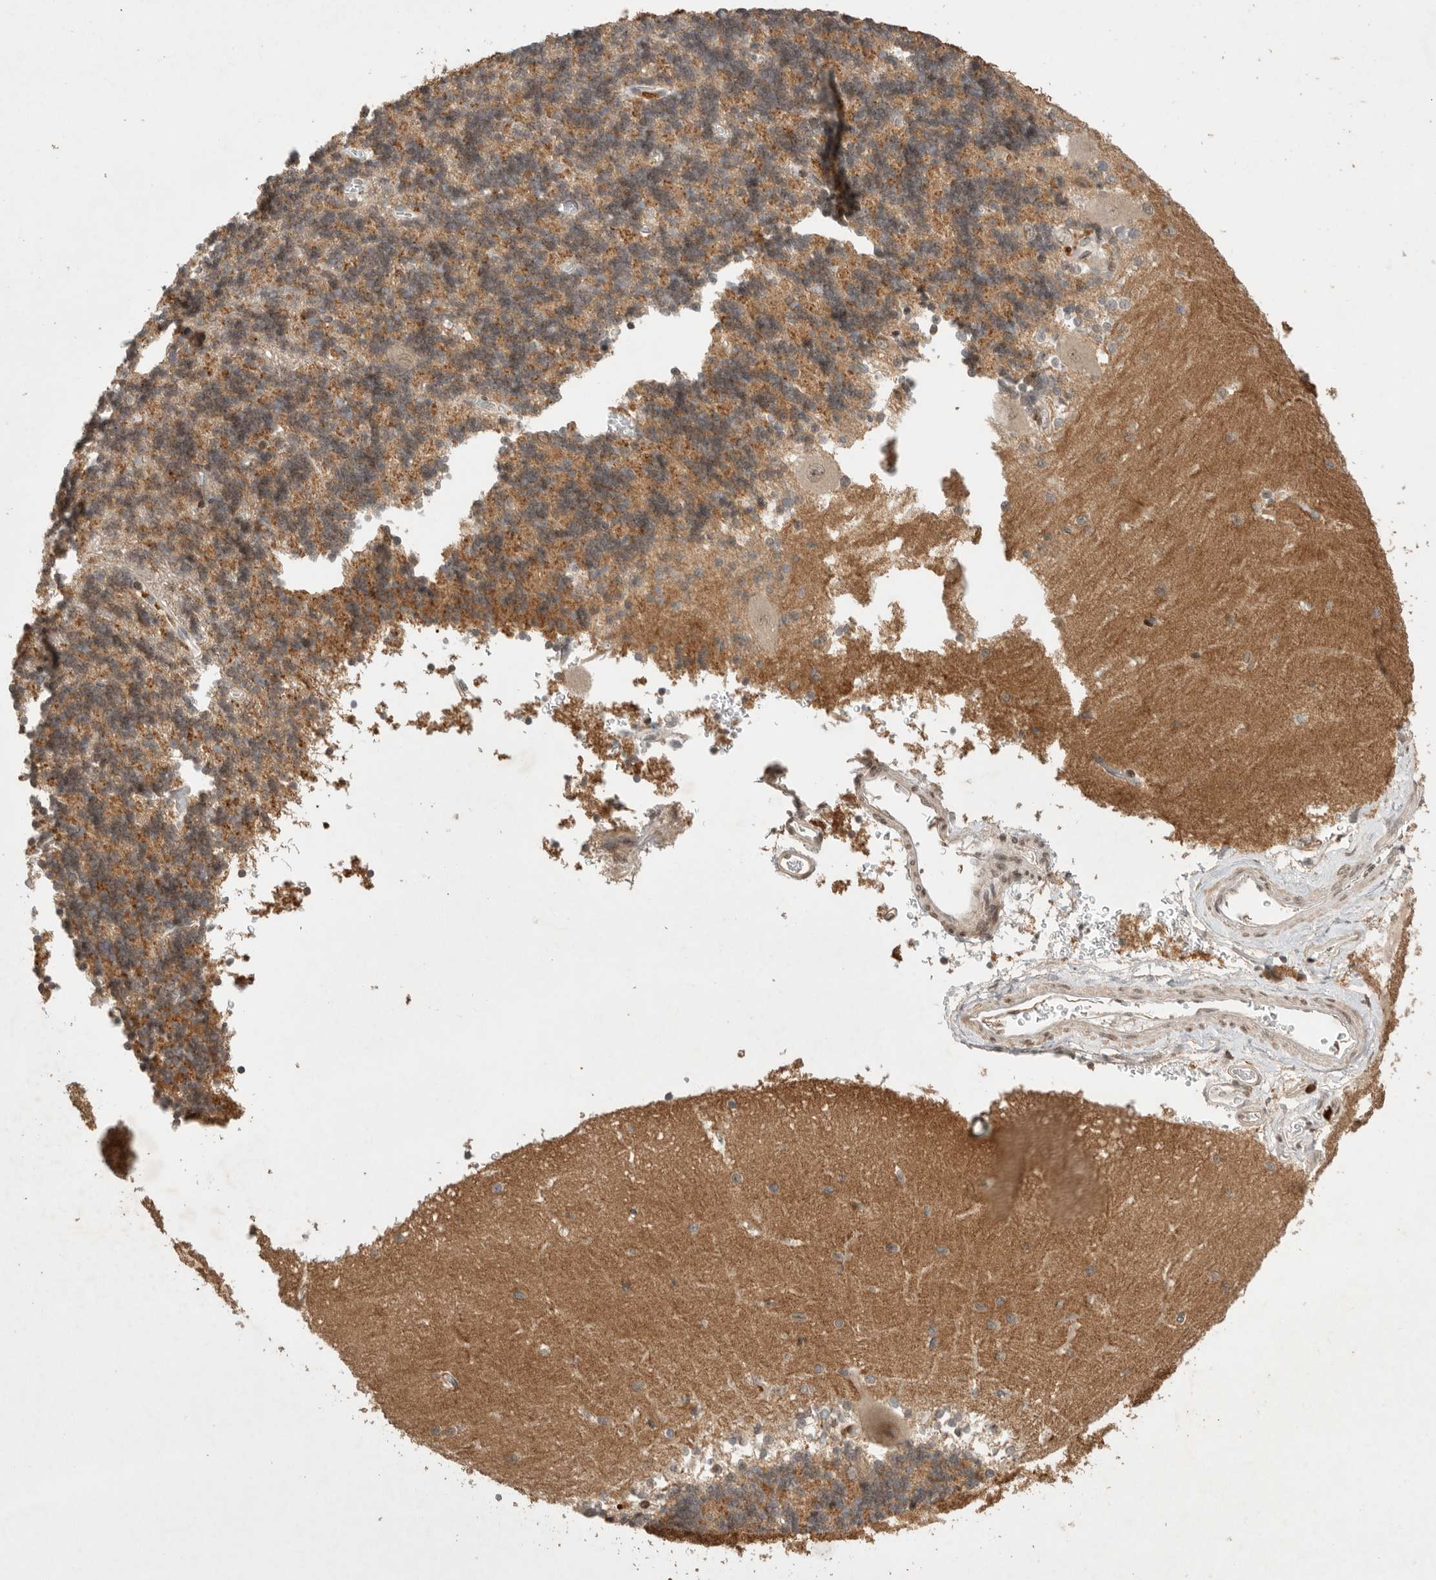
{"staining": {"intensity": "moderate", "quantity": ">75%", "location": "cytoplasmic/membranous"}, "tissue": "cerebellum", "cell_type": "Cells in granular layer", "image_type": "normal", "snomed": [{"axis": "morphology", "description": "Normal tissue, NOS"}, {"axis": "topography", "description": "Cerebellum"}], "caption": "This micrograph exhibits IHC staining of benign human cerebellum, with medium moderate cytoplasmic/membranous staining in approximately >75% of cells in granular layer.", "gene": "LEMD3", "patient": {"sex": "male", "age": 37}}